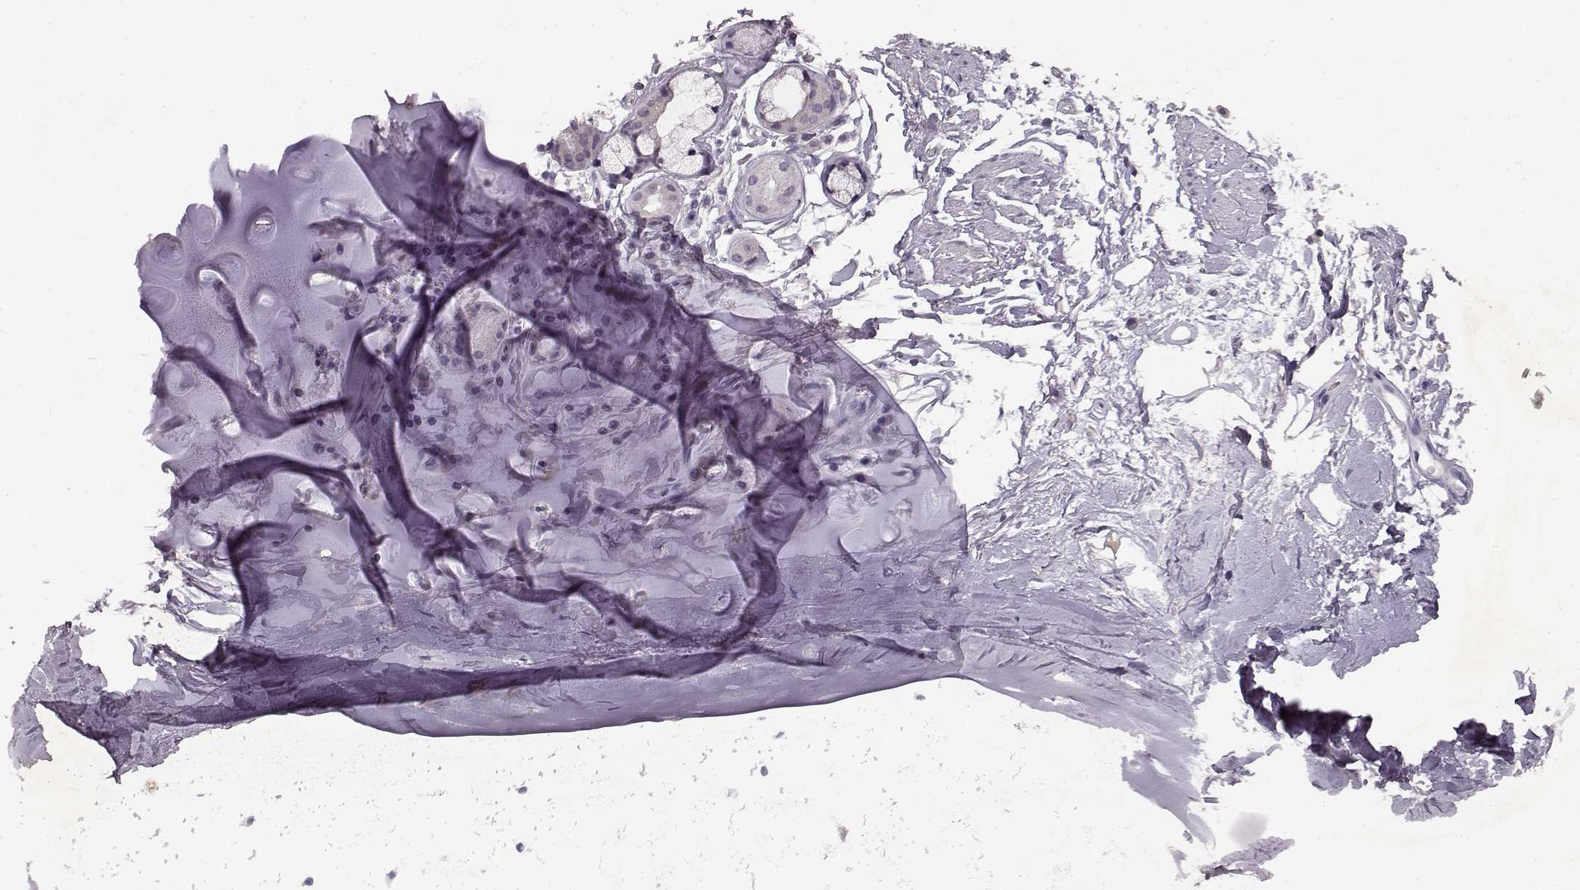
{"staining": {"intensity": "negative", "quantity": "none", "location": "none"}, "tissue": "soft tissue", "cell_type": "Chondrocytes", "image_type": "normal", "snomed": [{"axis": "morphology", "description": "Normal tissue, NOS"}, {"axis": "topography", "description": "Lymph node"}, {"axis": "topography", "description": "Bronchus"}], "caption": "The image displays no significant positivity in chondrocytes of soft tissue.", "gene": "SPAG17", "patient": {"sex": "female", "age": 70}}